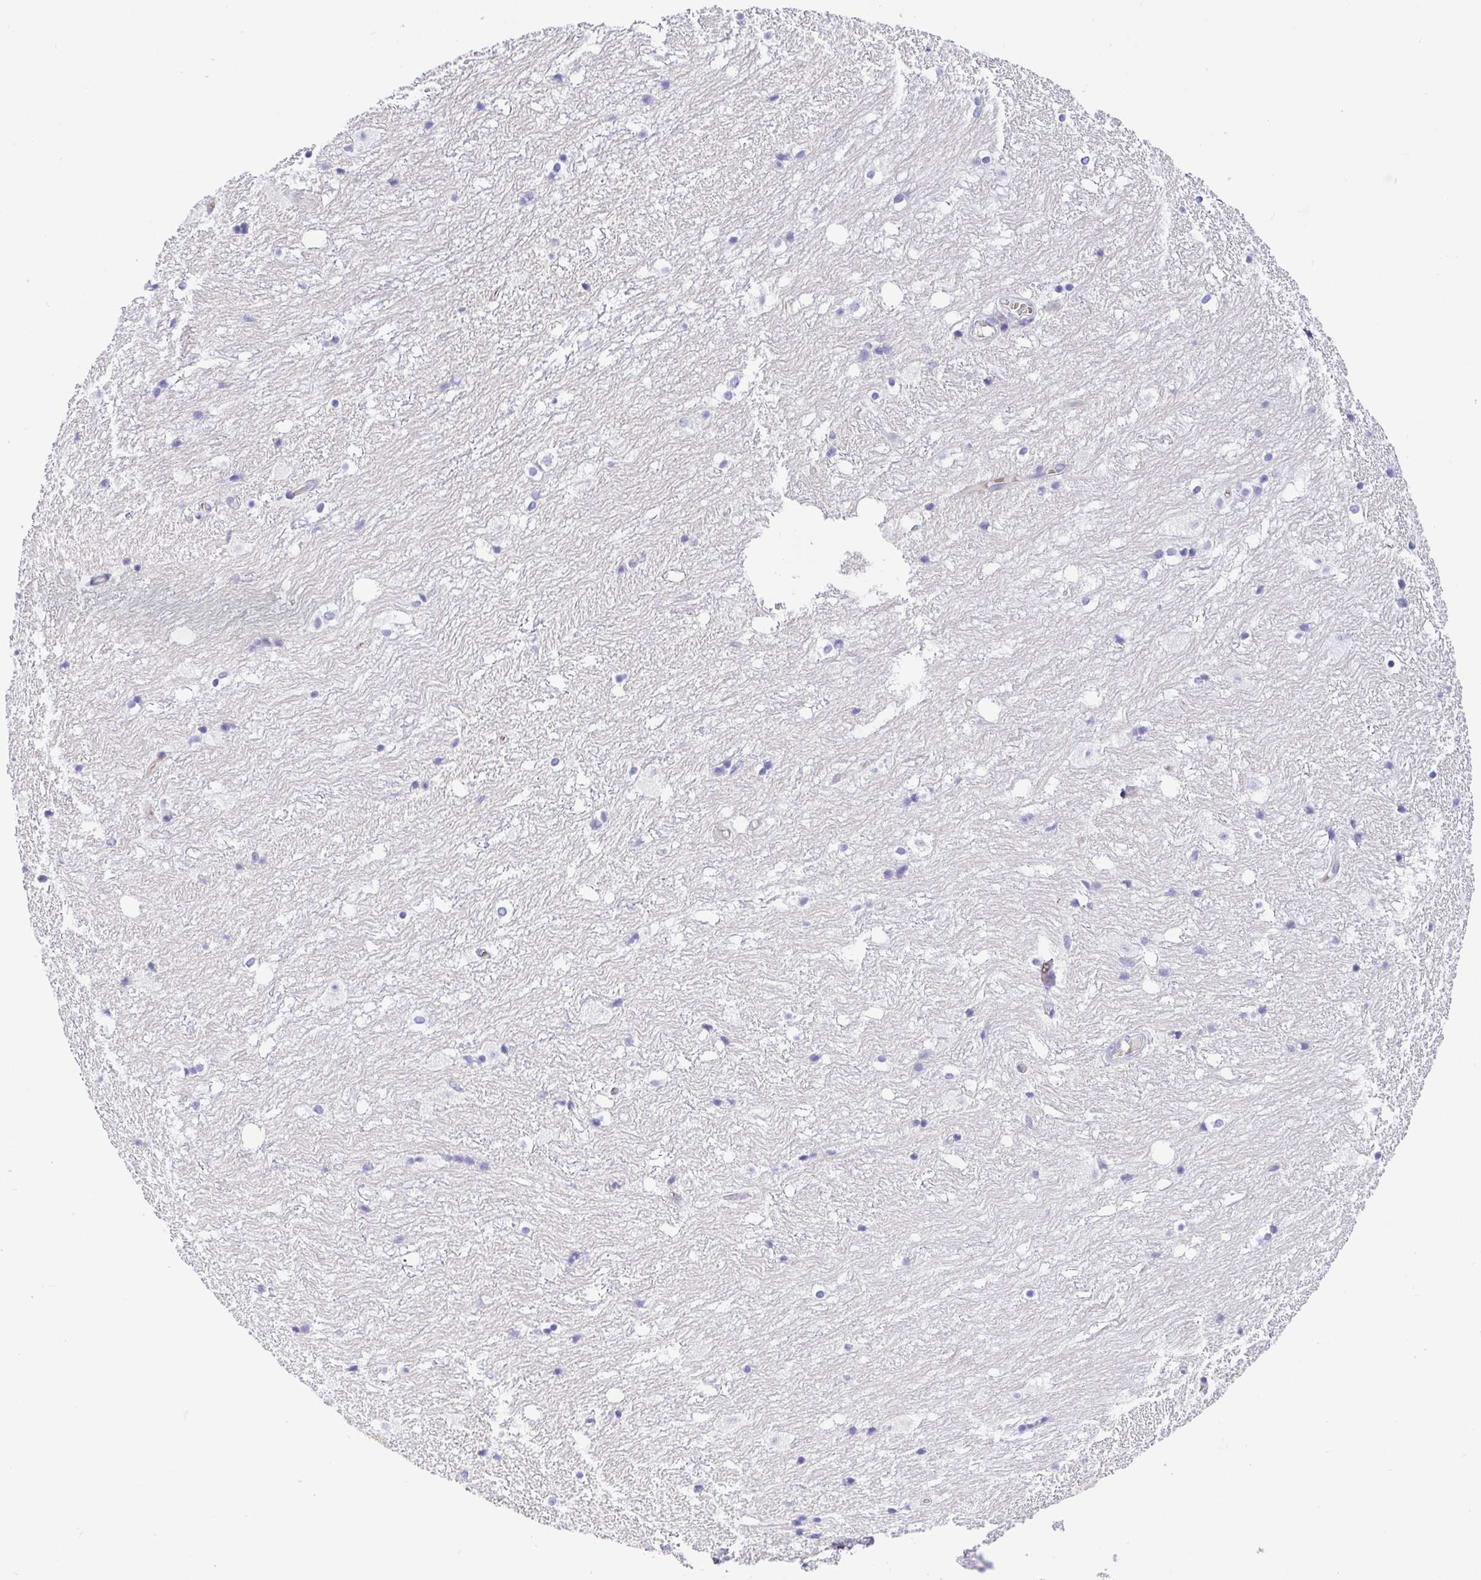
{"staining": {"intensity": "negative", "quantity": "none", "location": "none"}, "tissue": "hippocampus", "cell_type": "Glial cells", "image_type": "normal", "snomed": [{"axis": "morphology", "description": "Normal tissue, NOS"}, {"axis": "topography", "description": "Hippocampus"}], "caption": "Immunohistochemistry (IHC) photomicrograph of unremarkable hippocampus: hippocampus stained with DAB demonstrates no significant protein staining in glial cells. The staining was performed using DAB to visualize the protein expression in brown, while the nuclei were stained in blue with hematoxylin (Magnification: 20x).", "gene": "TIMELESS", "patient": {"sex": "female", "age": 52}}